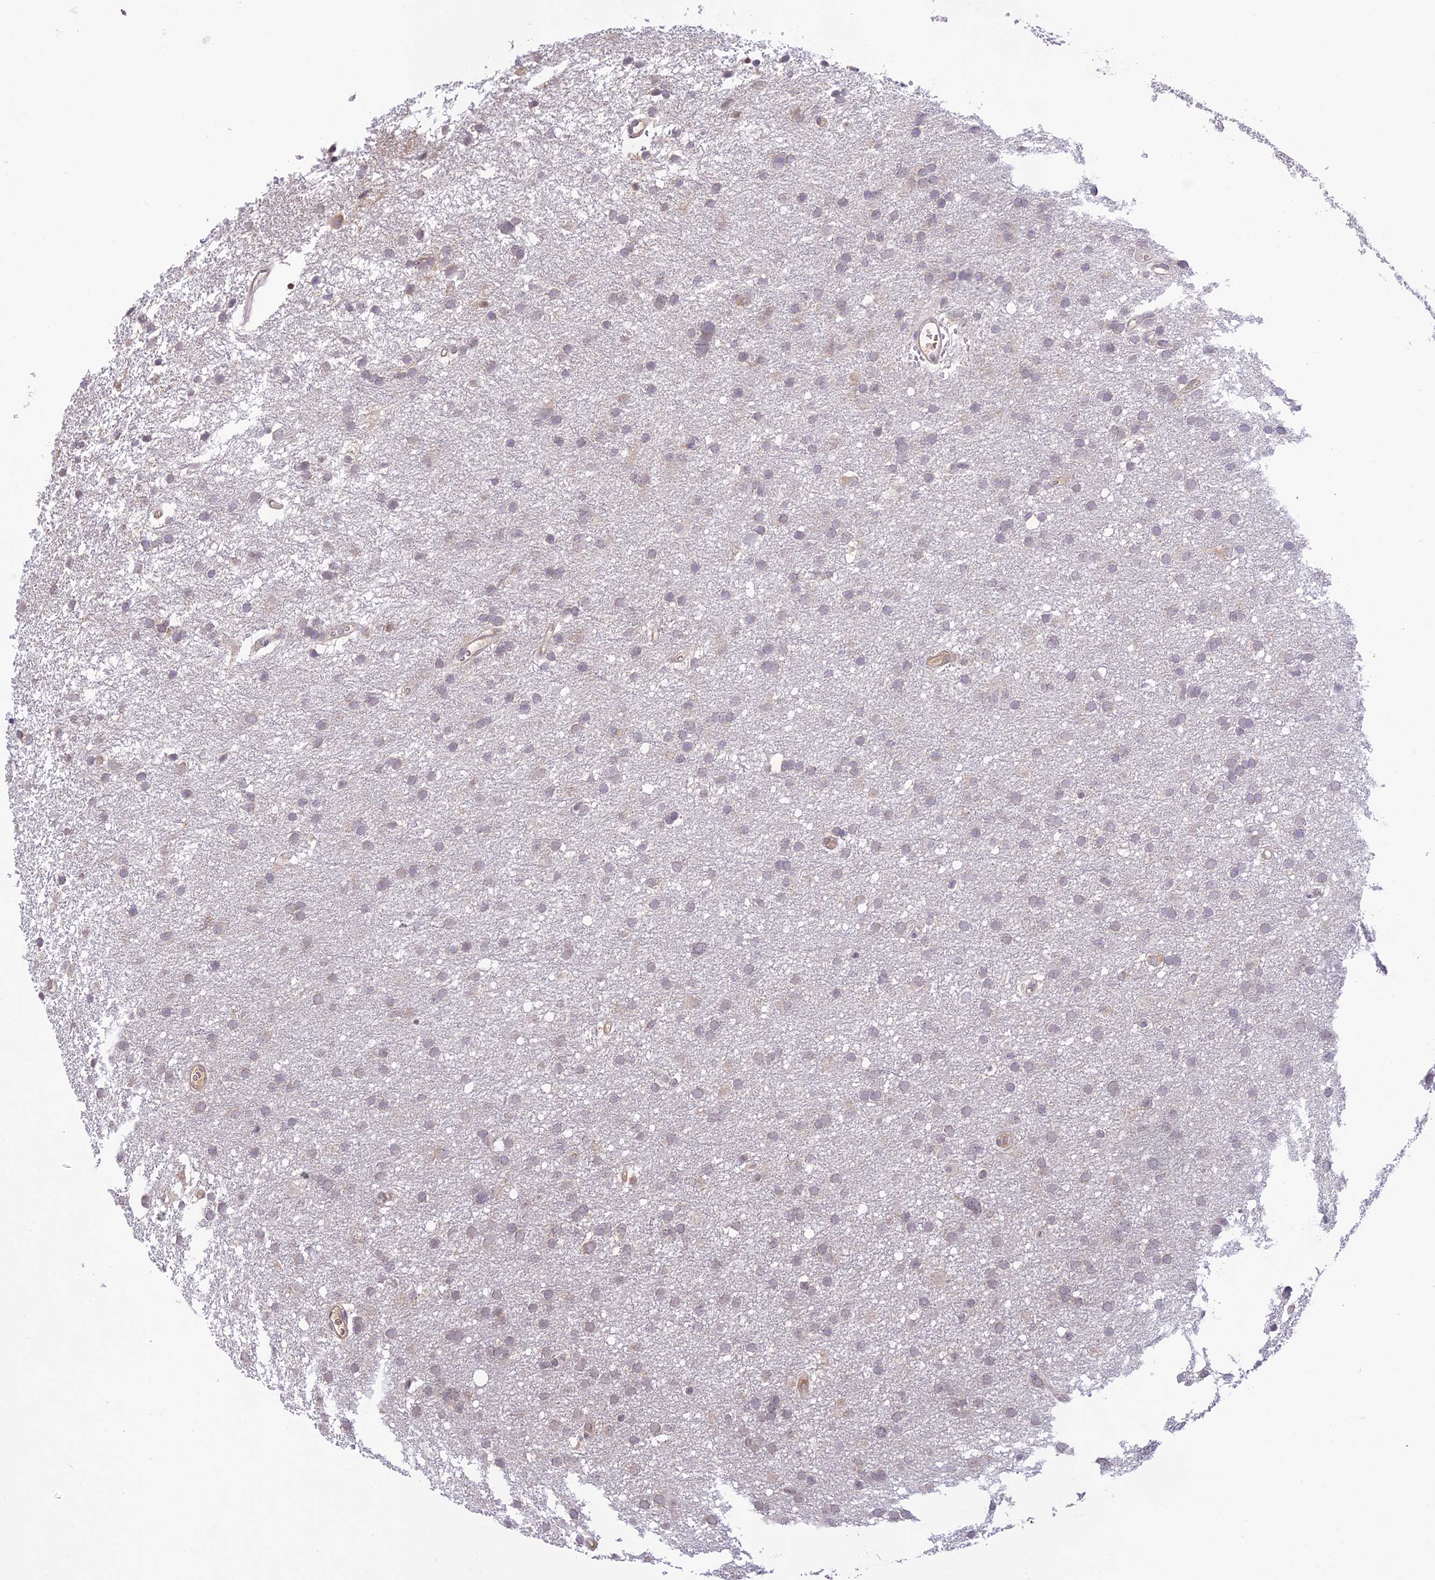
{"staining": {"intensity": "negative", "quantity": "none", "location": "none"}, "tissue": "glioma", "cell_type": "Tumor cells", "image_type": "cancer", "snomed": [{"axis": "morphology", "description": "Glioma, malignant, High grade"}, {"axis": "topography", "description": "Cerebral cortex"}], "caption": "Glioma was stained to show a protein in brown. There is no significant positivity in tumor cells.", "gene": "TEKT1", "patient": {"sex": "female", "age": 36}}